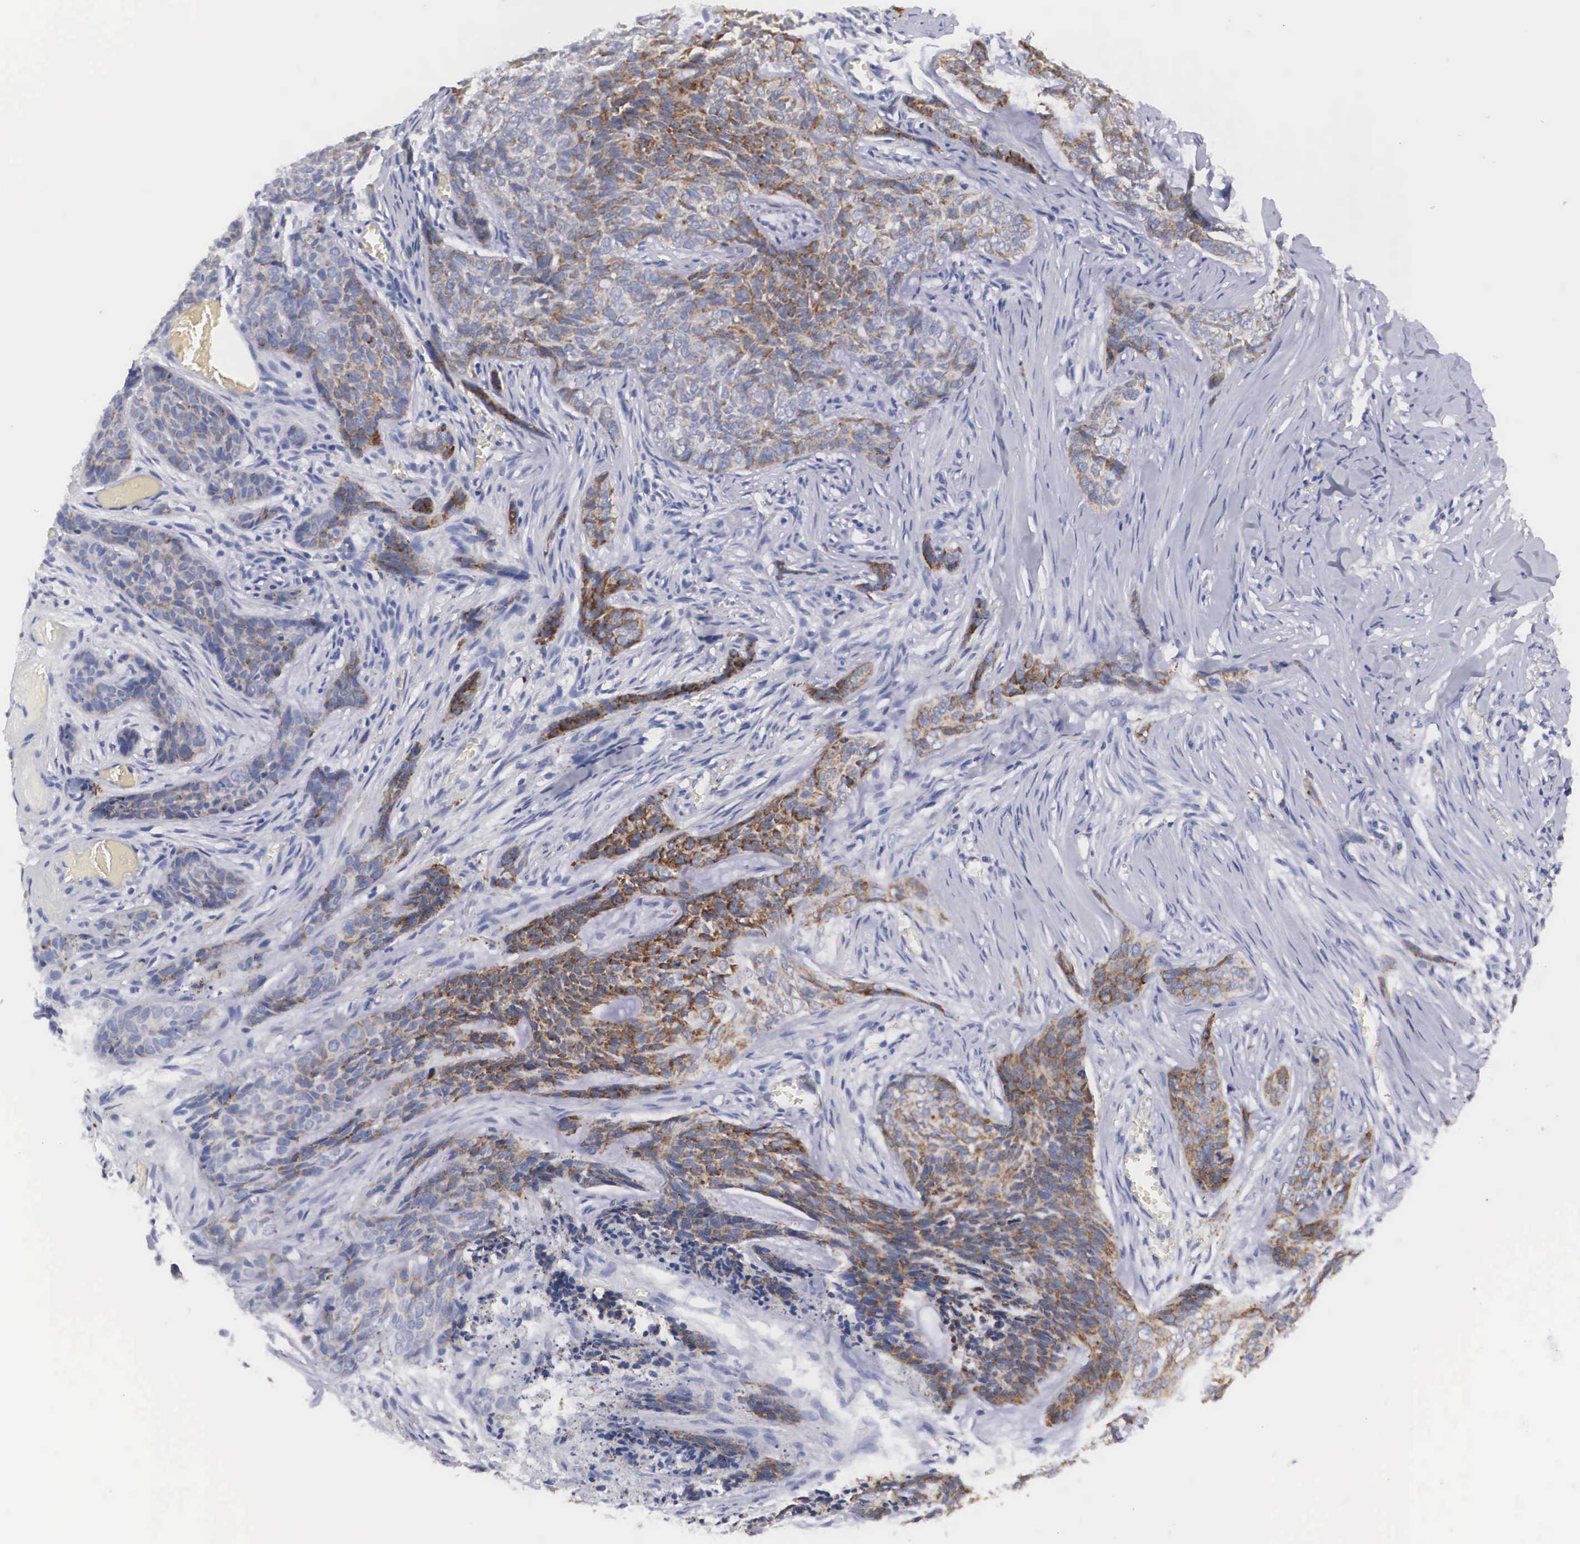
{"staining": {"intensity": "weak", "quantity": "25%-75%", "location": "cytoplasmic/membranous"}, "tissue": "skin cancer", "cell_type": "Tumor cells", "image_type": "cancer", "snomed": [{"axis": "morphology", "description": "Normal tissue, NOS"}, {"axis": "morphology", "description": "Basal cell carcinoma"}, {"axis": "topography", "description": "Skin"}], "caption": "Basal cell carcinoma (skin) stained with a brown dye reveals weak cytoplasmic/membranous positive positivity in approximately 25%-75% of tumor cells.", "gene": "ARMCX3", "patient": {"sex": "female", "age": 65}}